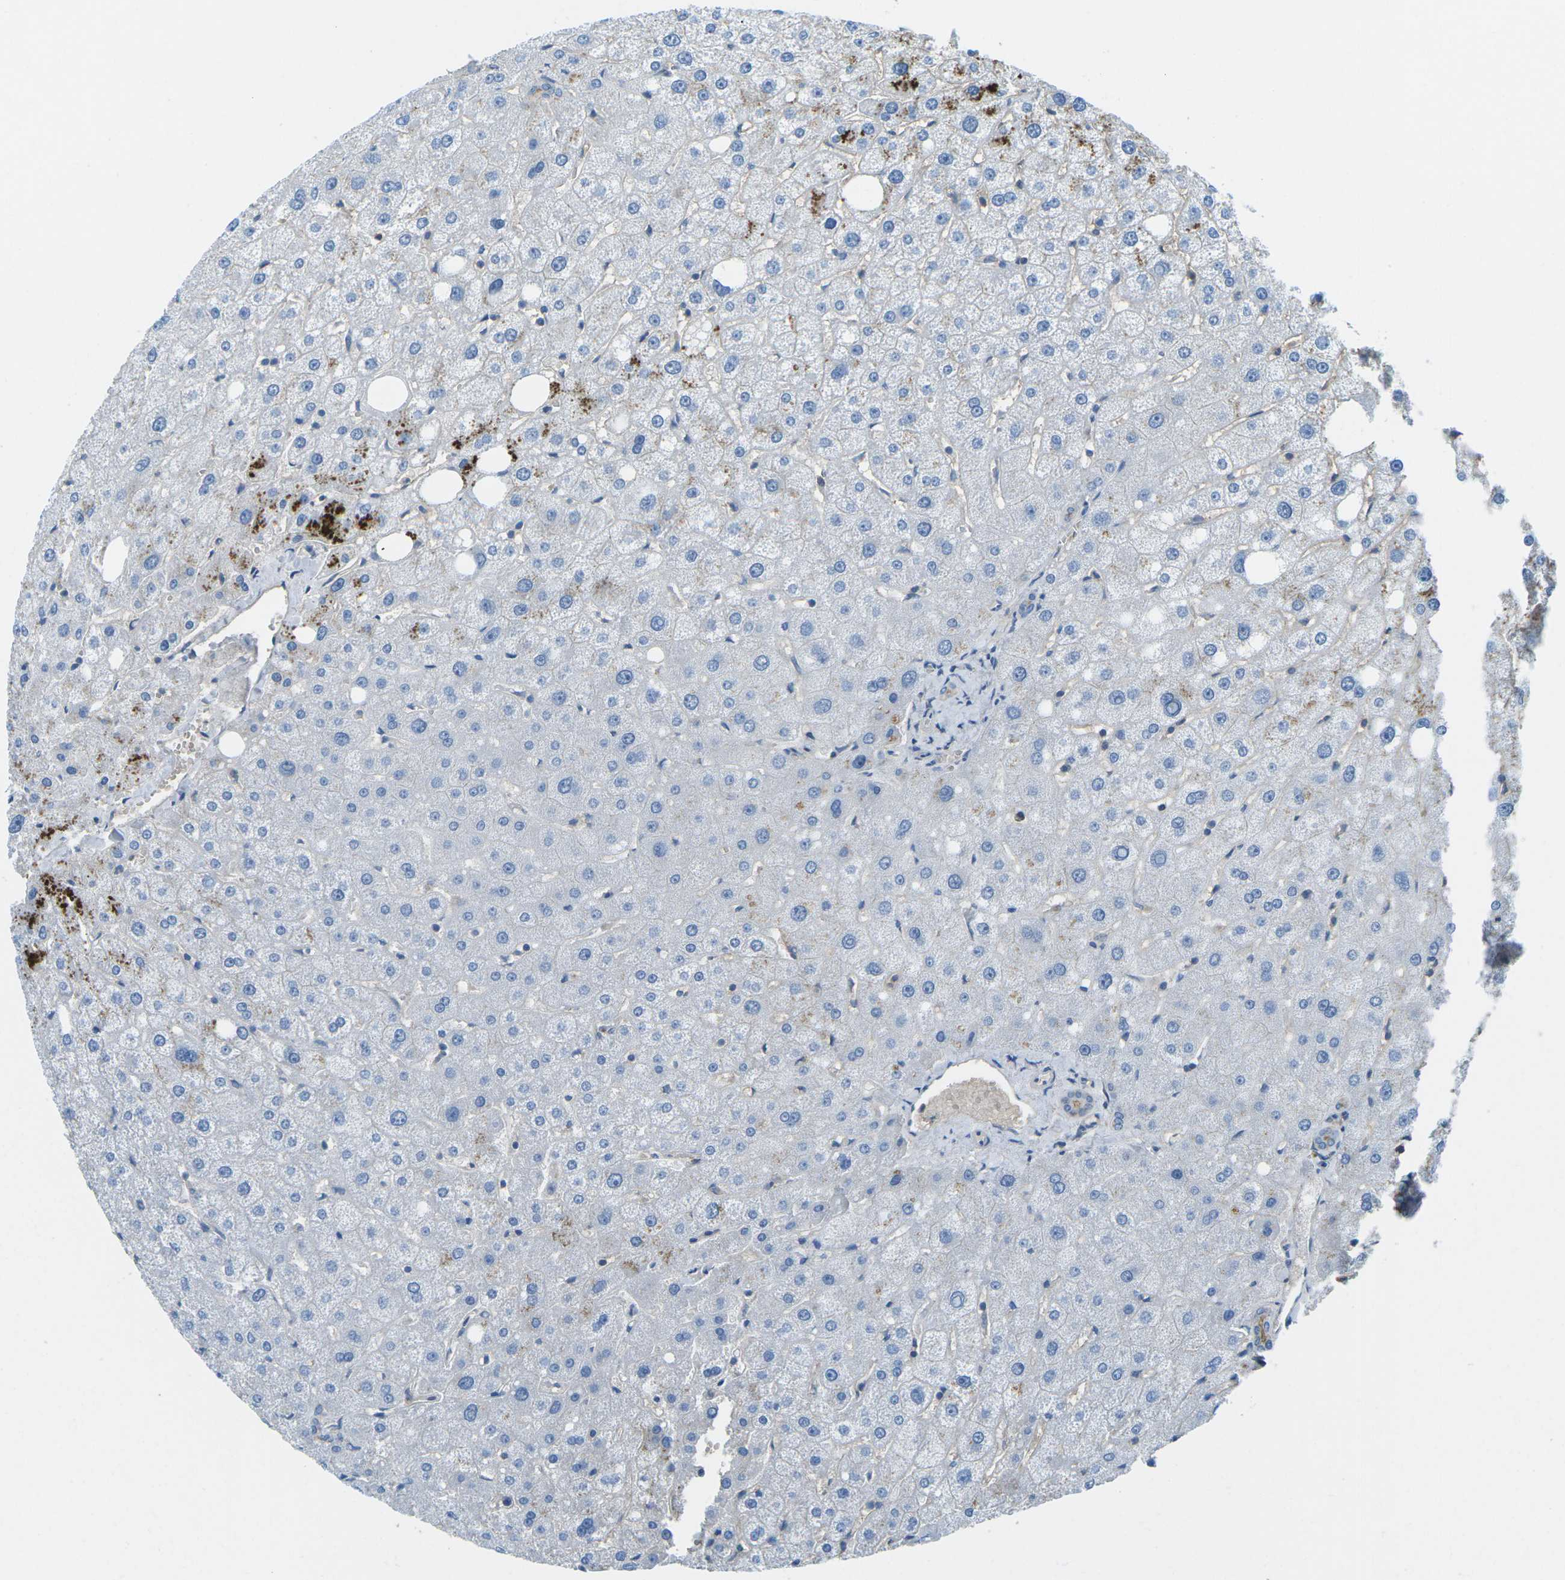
{"staining": {"intensity": "negative", "quantity": "none", "location": "none"}, "tissue": "liver", "cell_type": "Cholangiocytes", "image_type": "normal", "snomed": [{"axis": "morphology", "description": "Normal tissue, NOS"}, {"axis": "topography", "description": "Liver"}], "caption": "This is an immunohistochemistry micrograph of unremarkable liver. There is no expression in cholangiocytes.", "gene": "CD47", "patient": {"sex": "male", "age": 73}}